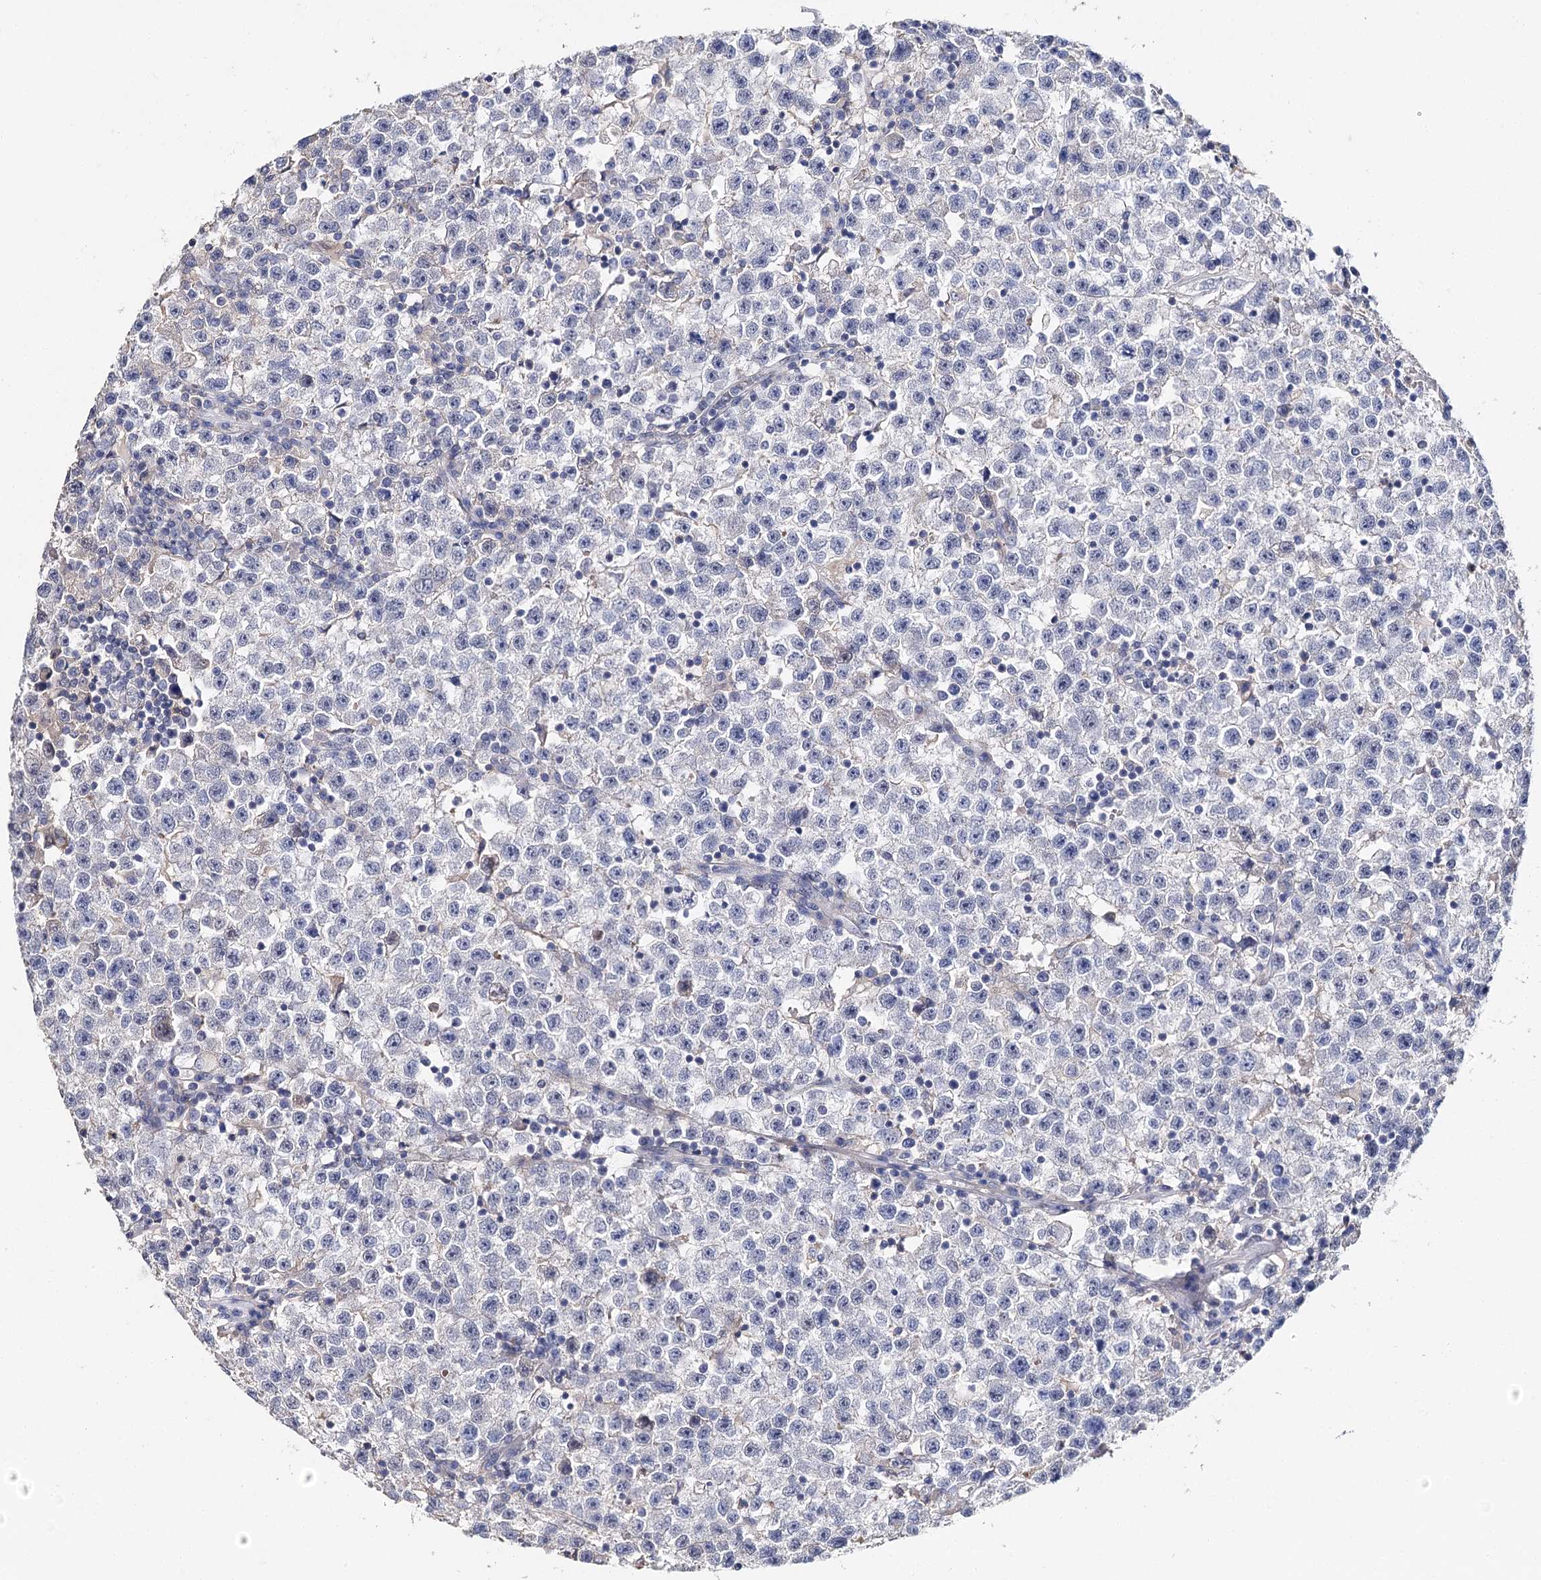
{"staining": {"intensity": "negative", "quantity": "none", "location": "none"}, "tissue": "testis cancer", "cell_type": "Tumor cells", "image_type": "cancer", "snomed": [{"axis": "morphology", "description": "Seminoma, NOS"}, {"axis": "topography", "description": "Testis"}], "caption": "Immunohistochemistry of human testis cancer reveals no staining in tumor cells.", "gene": "EPYC", "patient": {"sex": "male", "age": 22}}